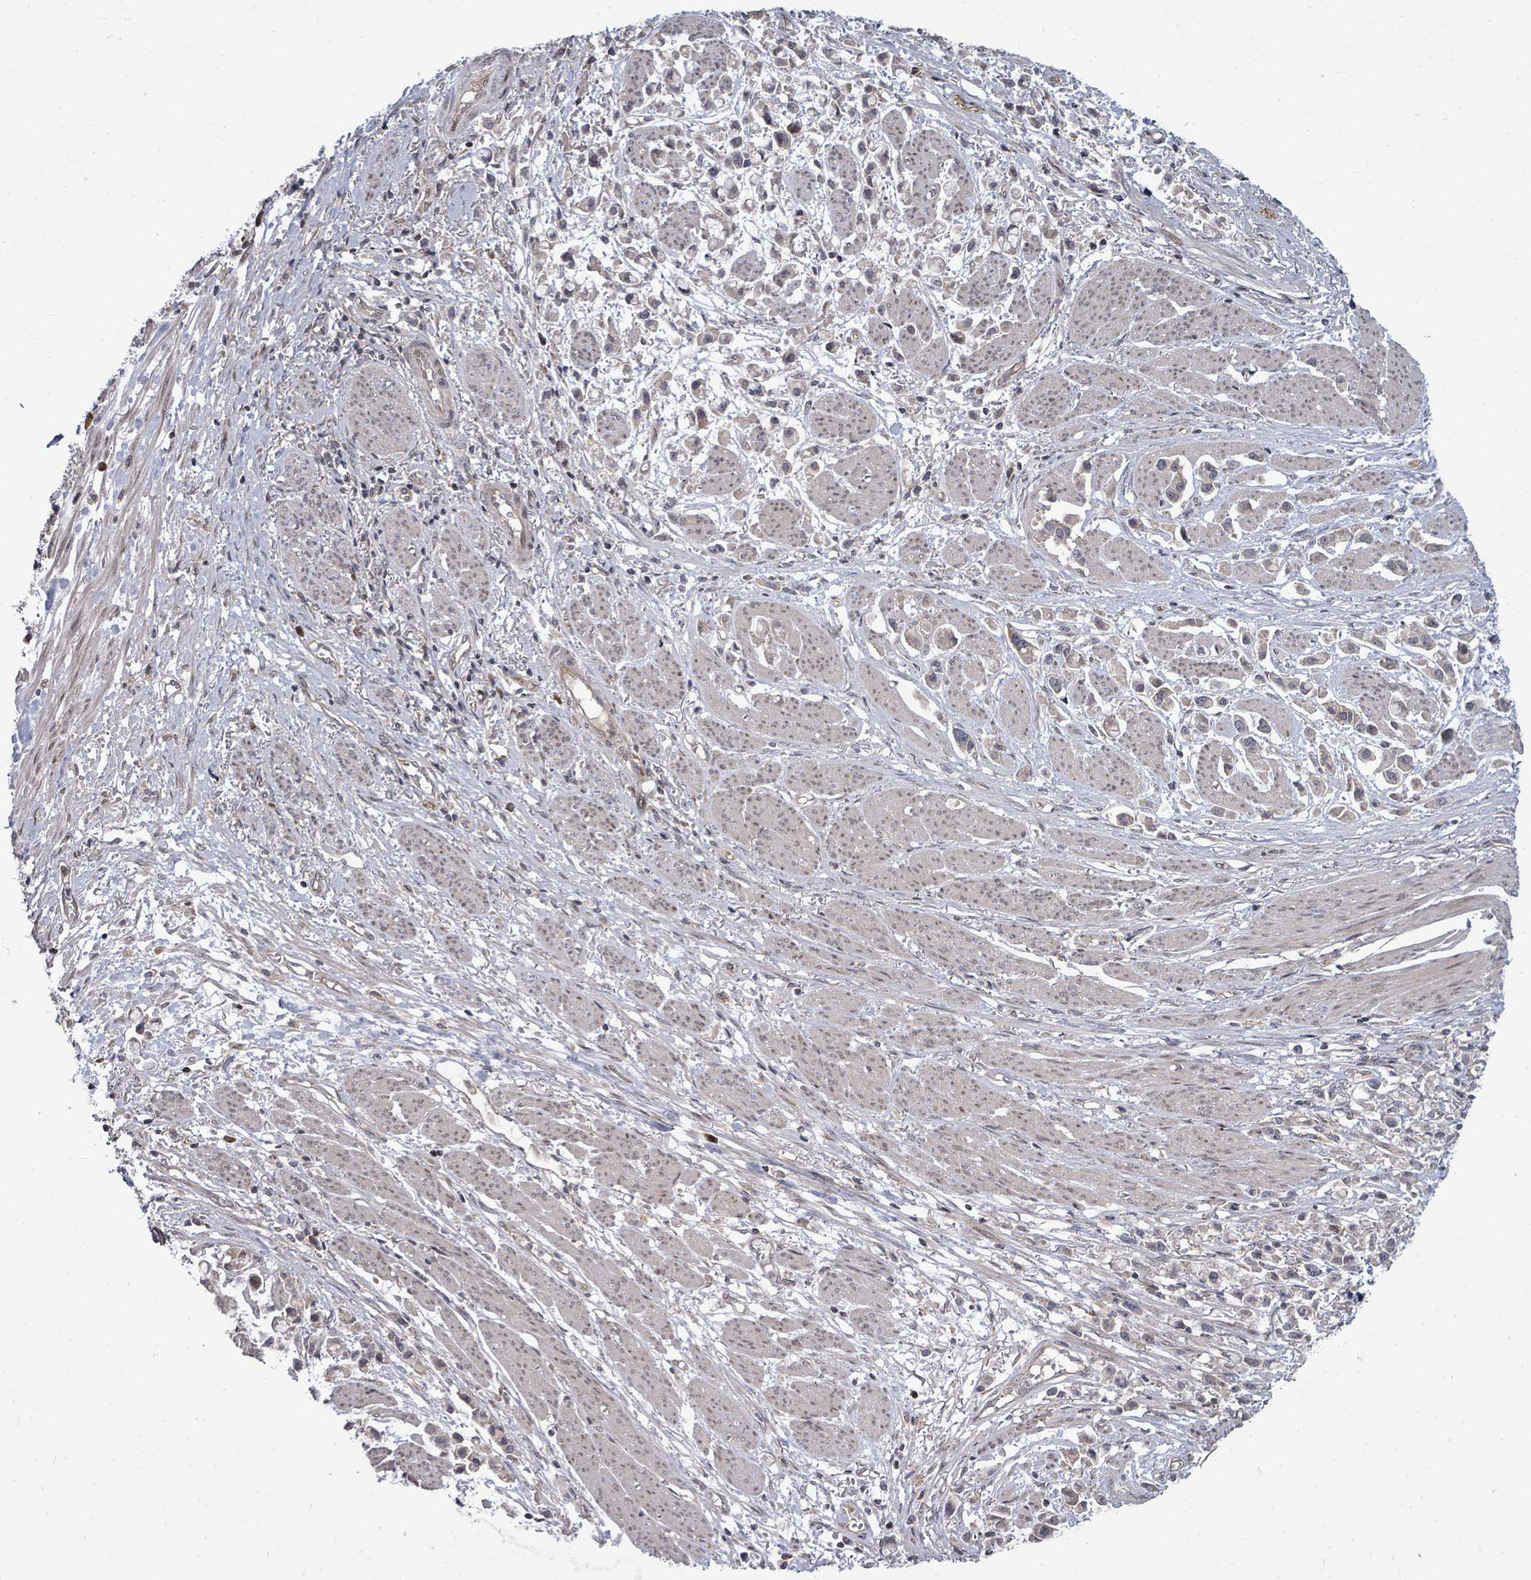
{"staining": {"intensity": "weak", "quantity": "<25%", "location": "cytoplasmic/membranous,nuclear"}, "tissue": "stomach cancer", "cell_type": "Tumor cells", "image_type": "cancer", "snomed": [{"axis": "morphology", "description": "Adenocarcinoma, NOS"}, {"axis": "topography", "description": "Stomach"}], "caption": "Human stomach adenocarcinoma stained for a protein using IHC exhibits no positivity in tumor cells.", "gene": "KRTAP27-1", "patient": {"sex": "female", "age": 81}}